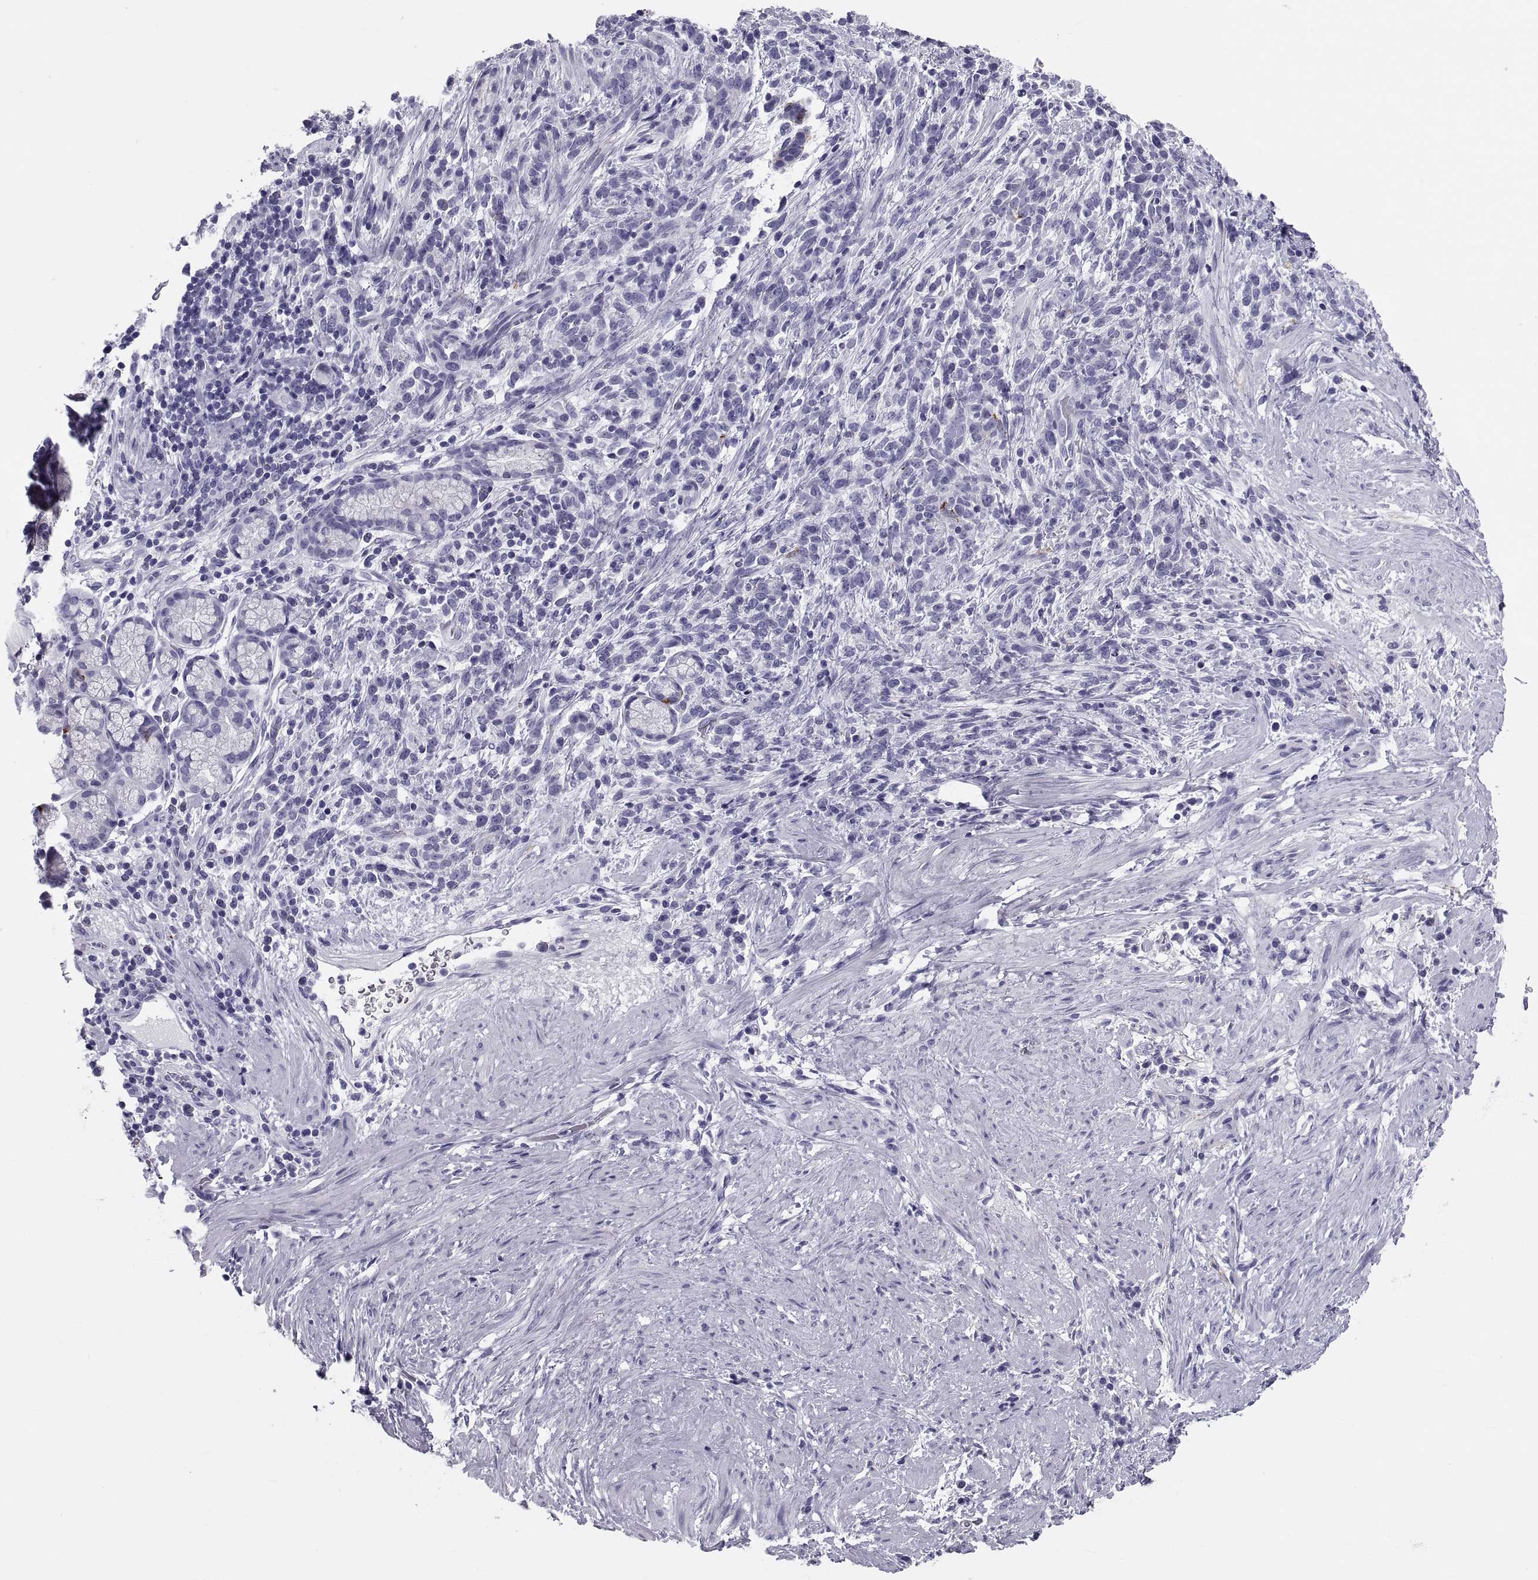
{"staining": {"intensity": "negative", "quantity": "none", "location": "none"}, "tissue": "stomach cancer", "cell_type": "Tumor cells", "image_type": "cancer", "snomed": [{"axis": "morphology", "description": "Adenocarcinoma, NOS"}, {"axis": "topography", "description": "Stomach"}], "caption": "Tumor cells are negative for protein expression in human stomach cancer (adenocarcinoma). (DAB IHC, high magnification).", "gene": "DEFB129", "patient": {"sex": "female", "age": 57}}